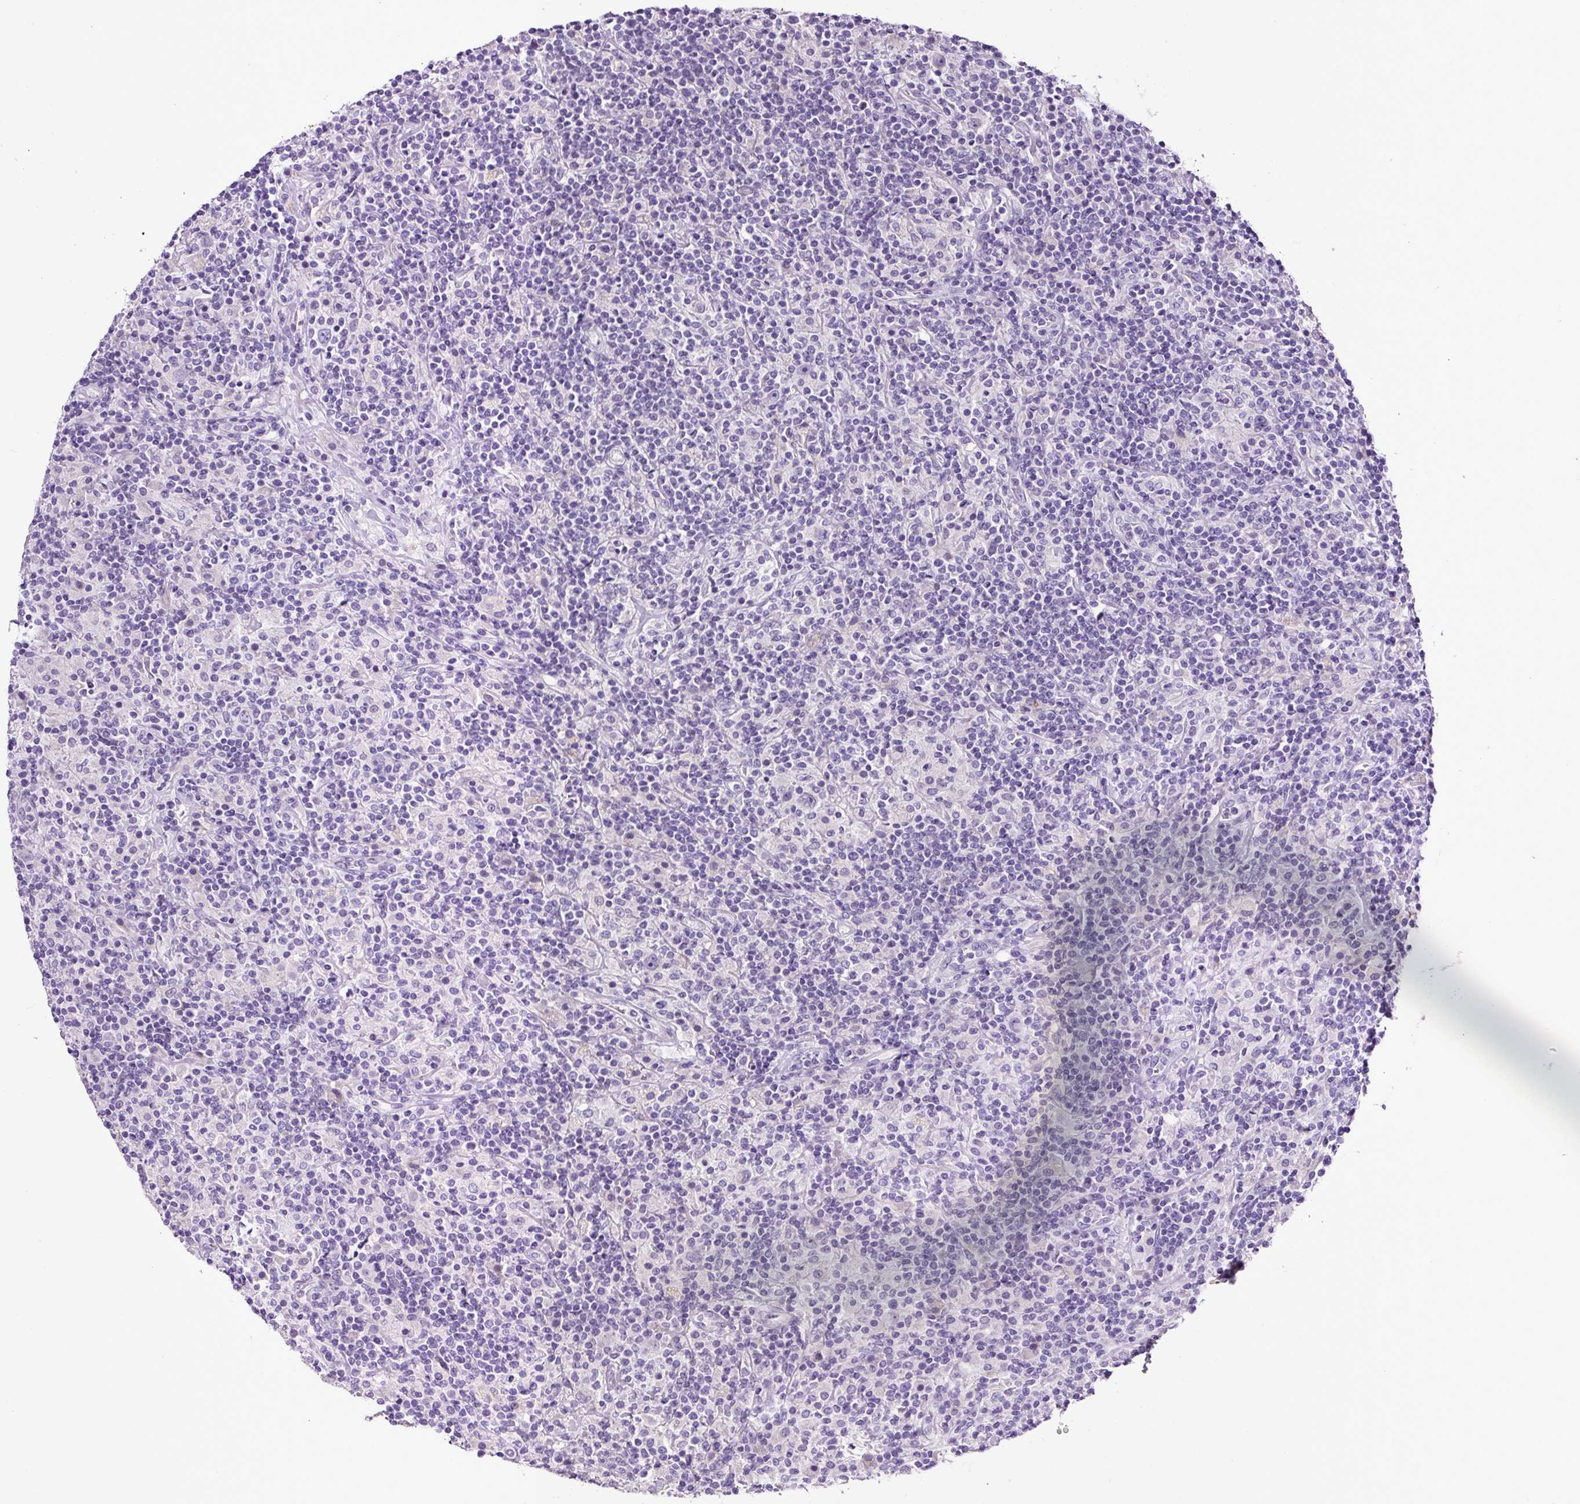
{"staining": {"intensity": "negative", "quantity": "none", "location": "none"}, "tissue": "lymphoma", "cell_type": "Tumor cells", "image_type": "cancer", "snomed": [{"axis": "morphology", "description": "Hodgkin's disease, NOS"}, {"axis": "topography", "description": "Lymph node"}], "caption": "IHC photomicrograph of neoplastic tissue: human Hodgkin's disease stained with DAB (3,3'-diaminobenzidine) reveals no significant protein expression in tumor cells.", "gene": "SP8", "patient": {"sex": "male", "age": 70}}